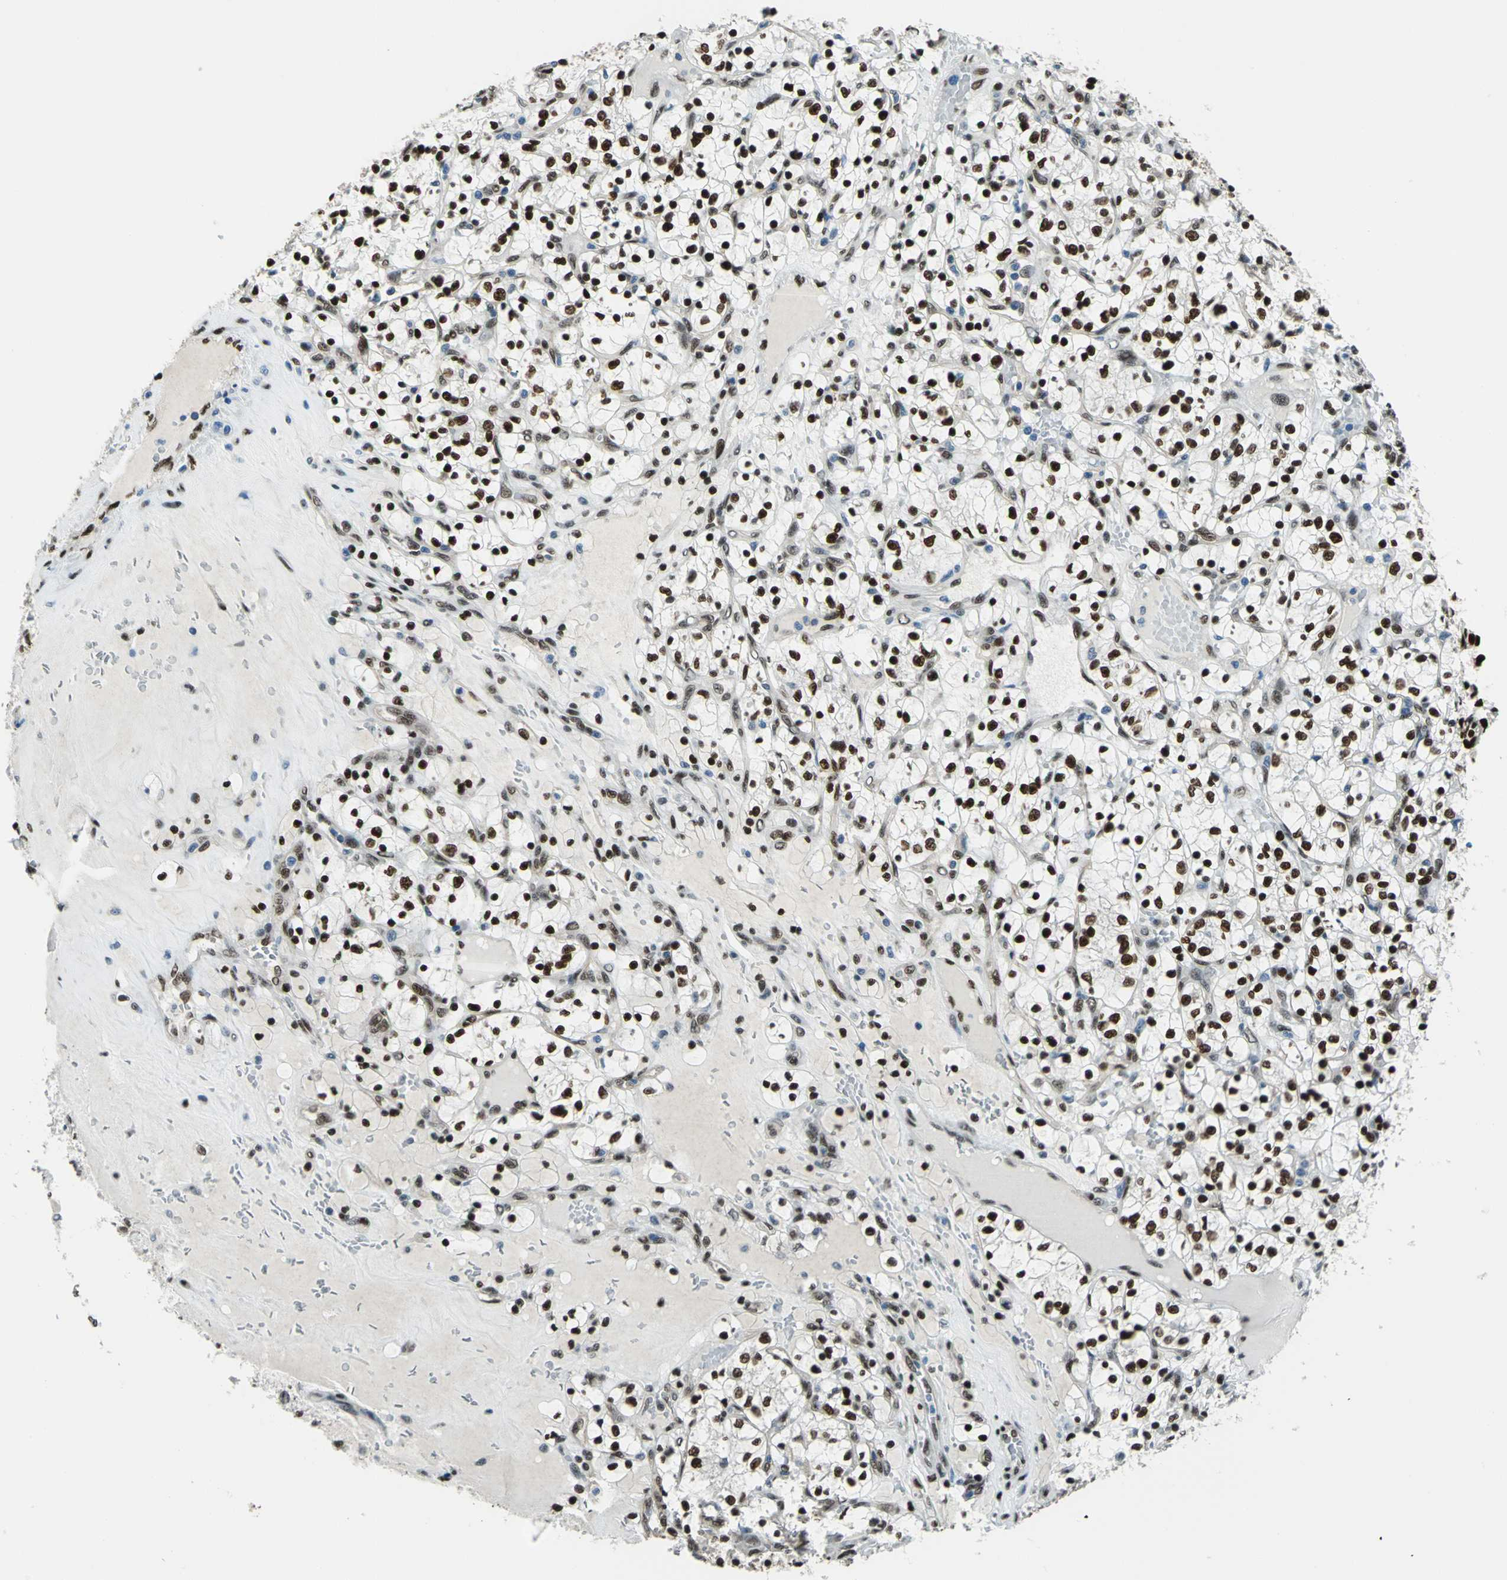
{"staining": {"intensity": "strong", "quantity": ">75%", "location": "nuclear"}, "tissue": "renal cancer", "cell_type": "Tumor cells", "image_type": "cancer", "snomed": [{"axis": "morphology", "description": "Adenocarcinoma, NOS"}, {"axis": "topography", "description": "Kidney"}], "caption": "Immunohistochemical staining of human renal cancer (adenocarcinoma) demonstrates strong nuclear protein expression in approximately >75% of tumor cells. The protein of interest is stained brown, and the nuclei are stained in blue (DAB IHC with brightfield microscopy, high magnification).", "gene": "NFIA", "patient": {"sex": "female", "age": 69}}